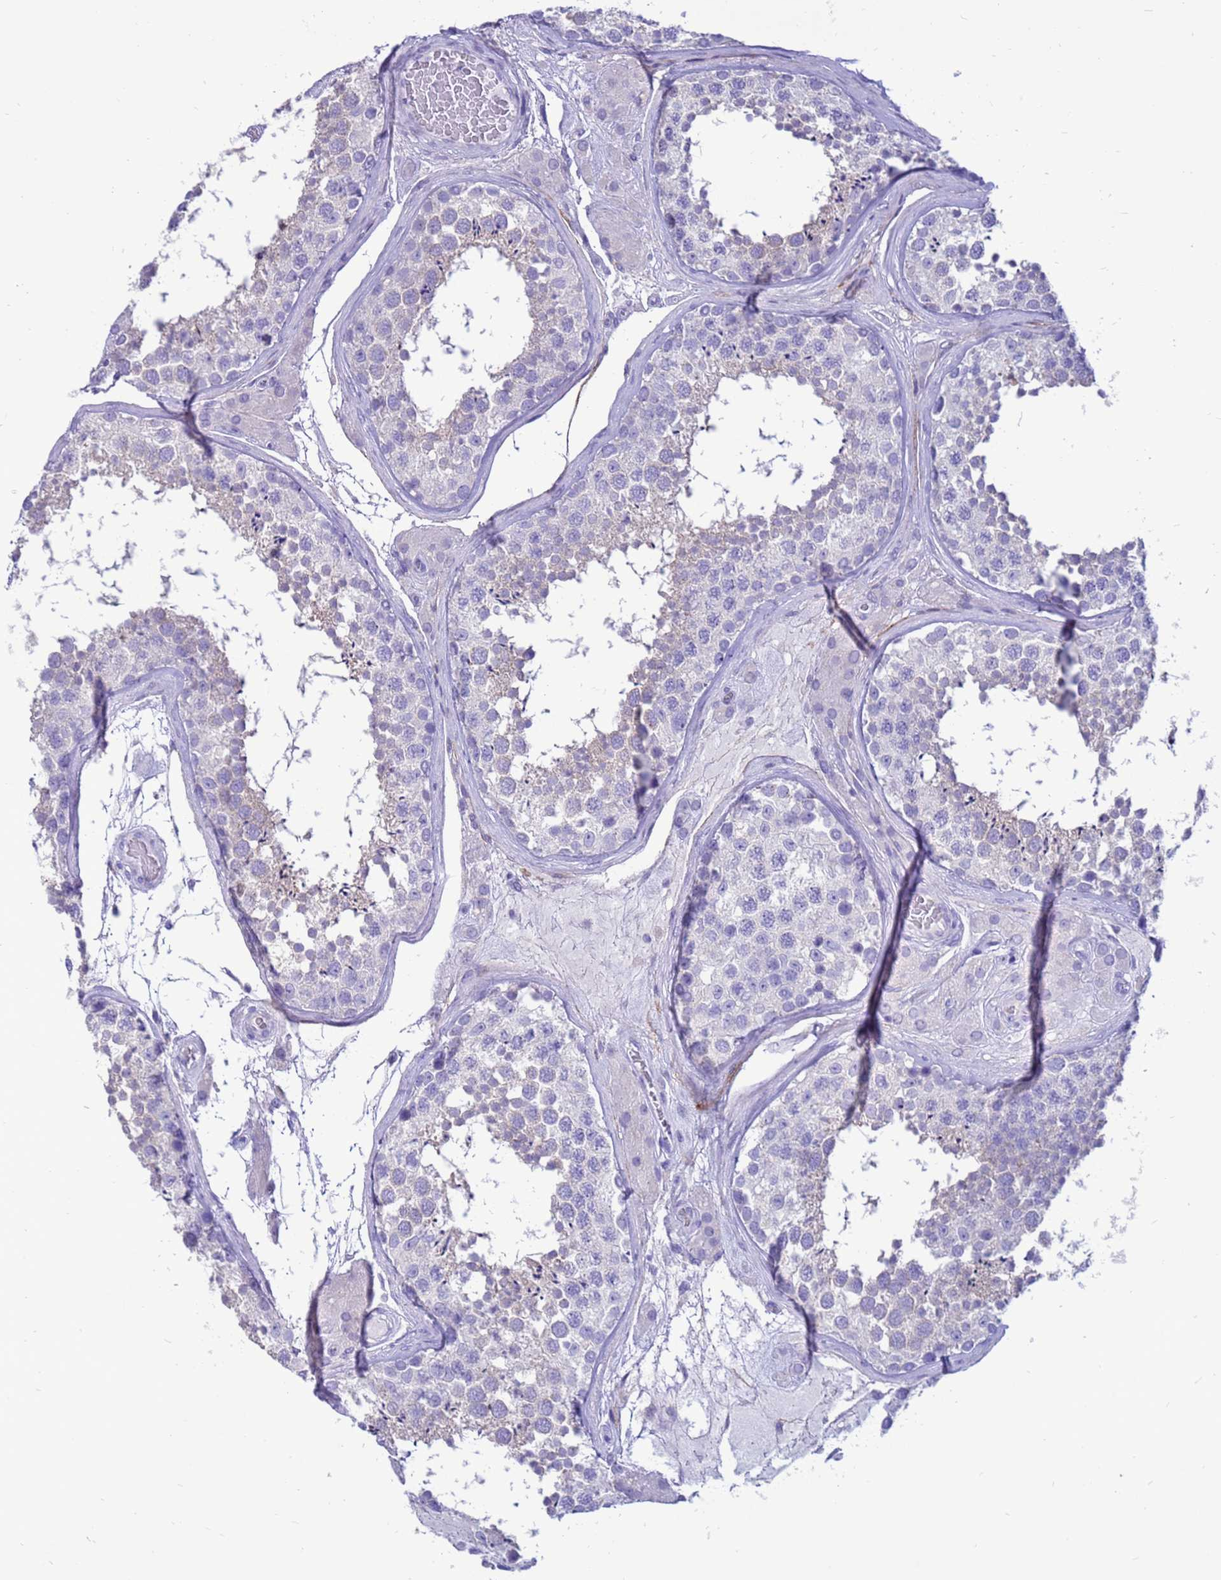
{"staining": {"intensity": "negative", "quantity": "none", "location": "none"}, "tissue": "testis", "cell_type": "Cells in seminiferous ducts", "image_type": "normal", "snomed": [{"axis": "morphology", "description": "Normal tissue, NOS"}, {"axis": "topography", "description": "Testis"}], "caption": "Micrograph shows no protein positivity in cells in seminiferous ducts of benign testis. (DAB (3,3'-diaminobenzidine) immunohistochemistry, high magnification).", "gene": "PDE10A", "patient": {"sex": "male", "age": 46}}